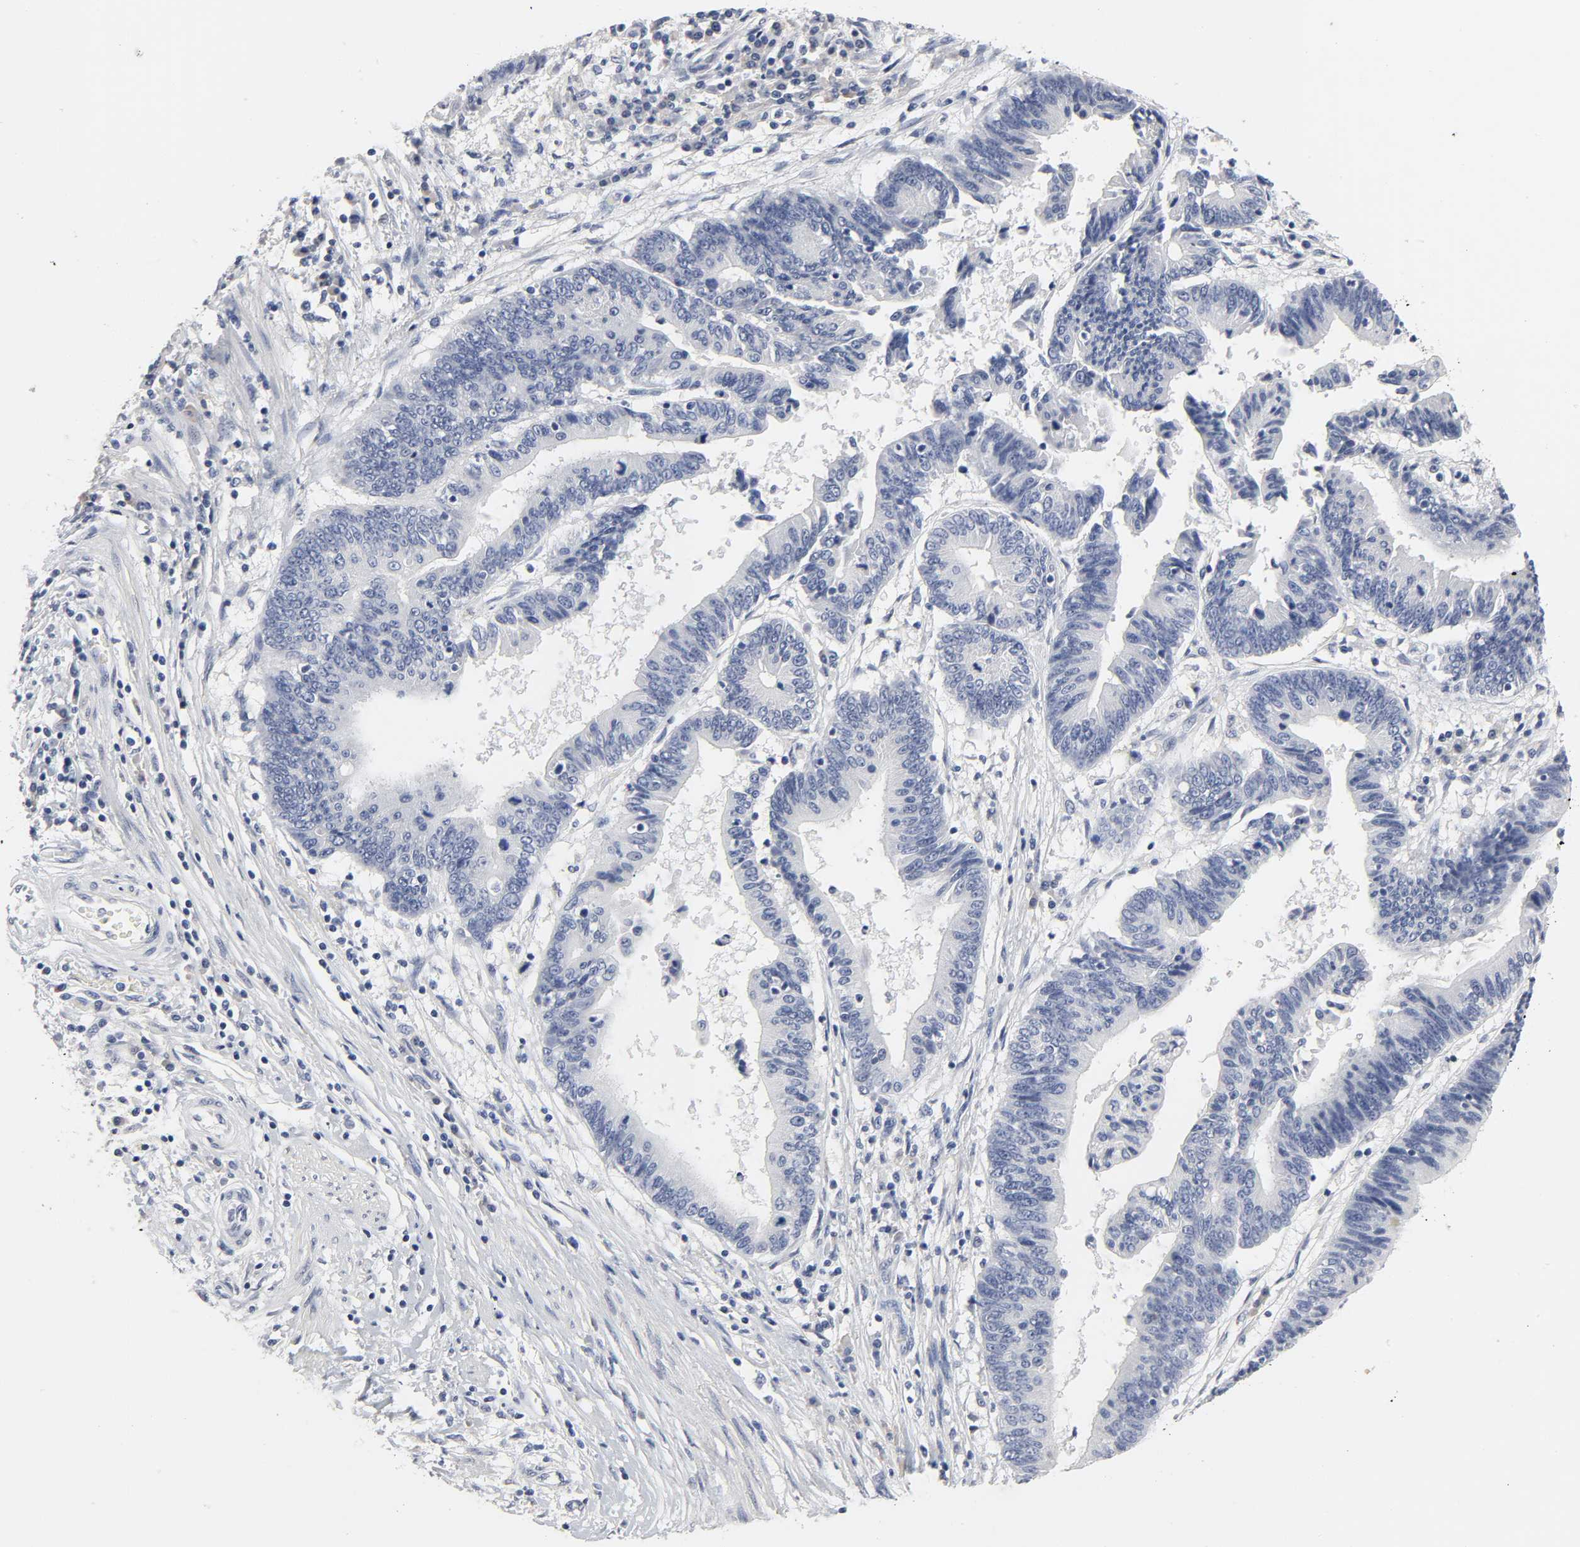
{"staining": {"intensity": "negative", "quantity": "none", "location": "none"}, "tissue": "pancreatic cancer", "cell_type": "Tumor cells", "image_type": "cancer", "snomed": [{"axis": "morphology", "description": "Adenocarcinoma, NOS"}, {"axis": "topography", "description": "Pancreas"}], "caption": "IHC of human pancreatic cancer (adenocarcinoma) displays no positivity in tumor cells.", "gene": "SALL2", "patient": {"sex": "female", "age": 48}}